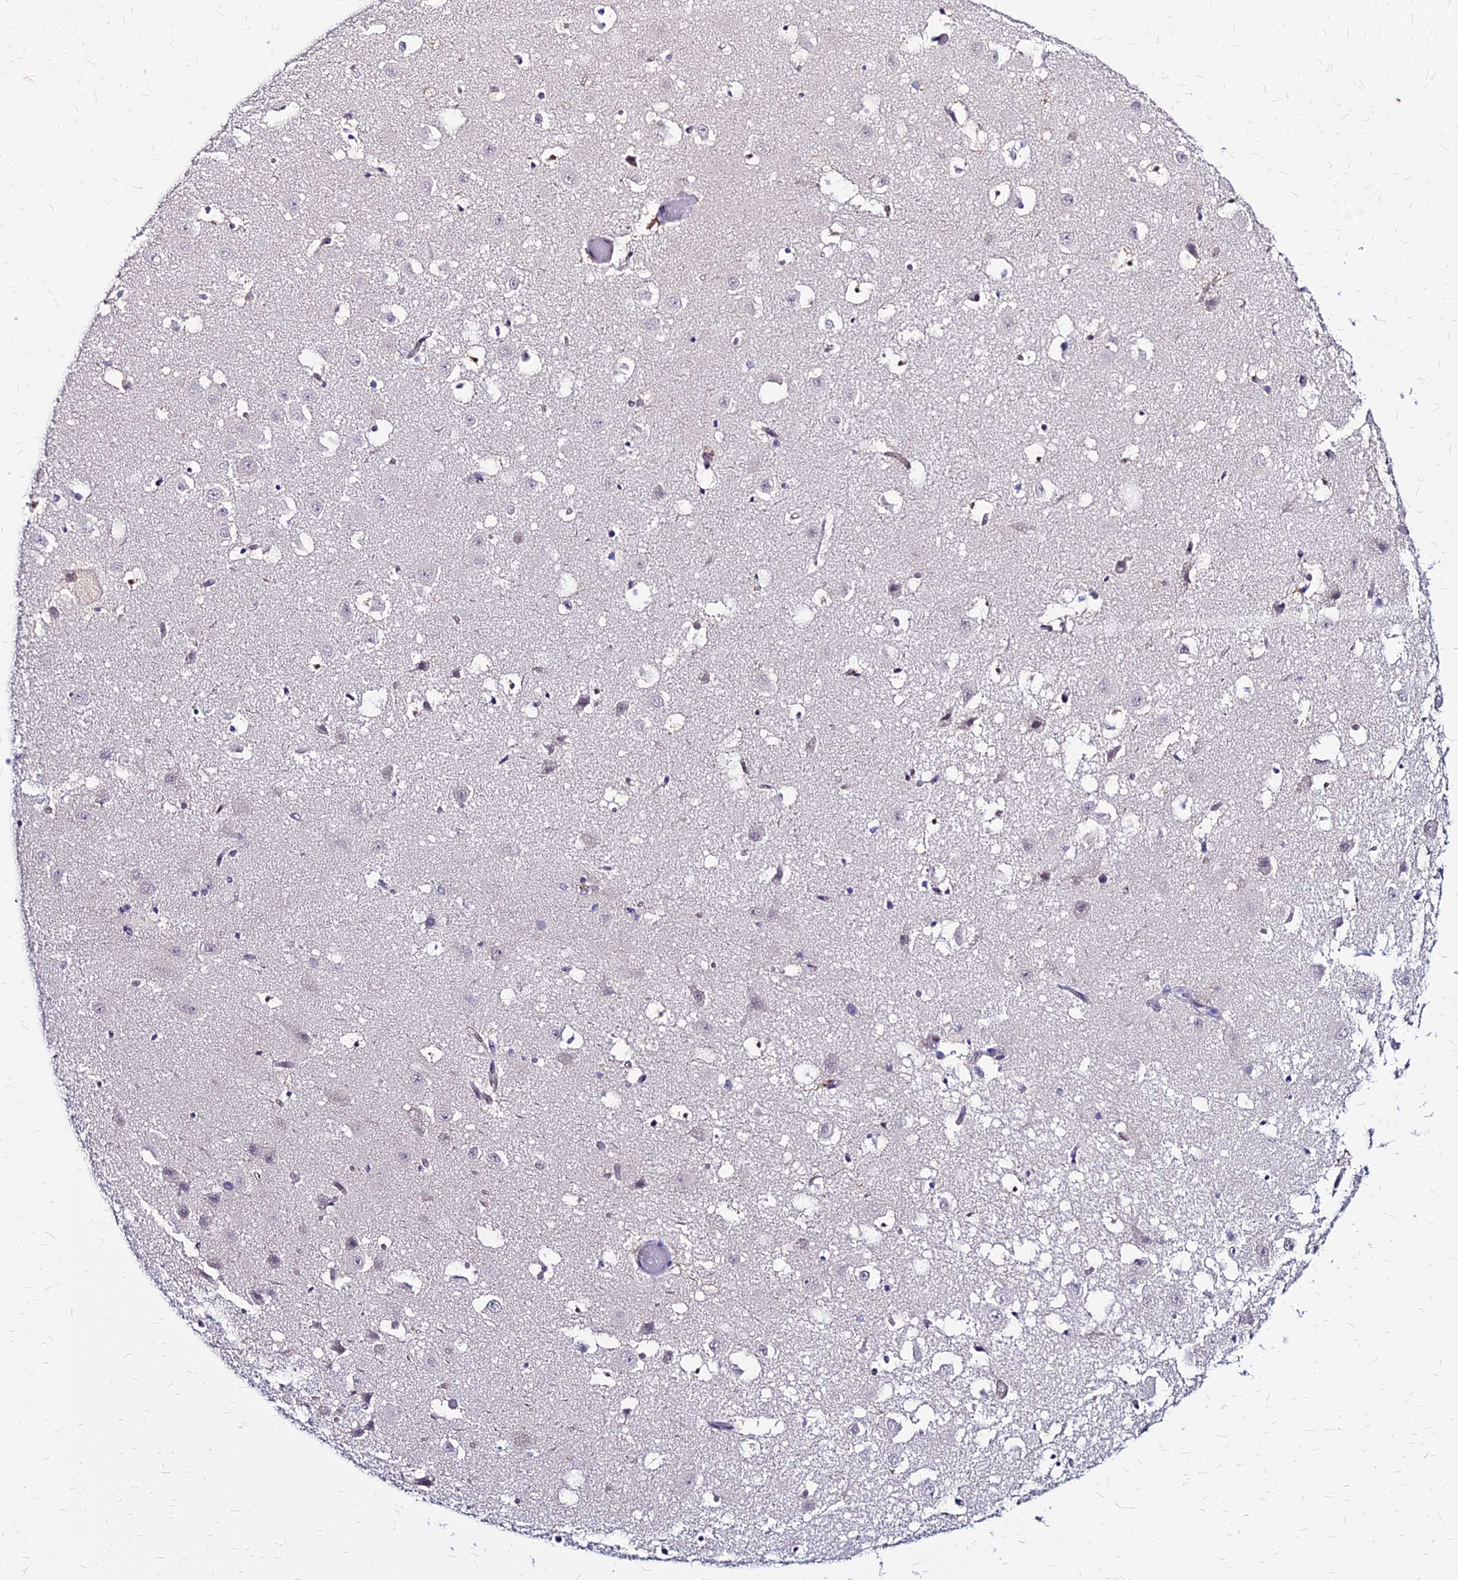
{"staining": {"intensity": "negative", "quantity": "none", "location": "none"}, "tissue": "hippocampus", "cell_type": "Glial cells", "image_type": "normal", "snomed": [{"axis": "morphology", "description": "Normal tissue, NOS"}, {"axis": "topography", "description": "Hippocampus"}], "caption": "Benign hippocampus was stained to show a protein in brown. There is no significant staining in glial cells. (Stains: DAB immunohistochemistry (IHC) with hematoxylin counter stain, Microscopy: brightfield microscopy at high magnification).", "gene": "ACSM6", "patient": {"sex": "female", "age": 52}}